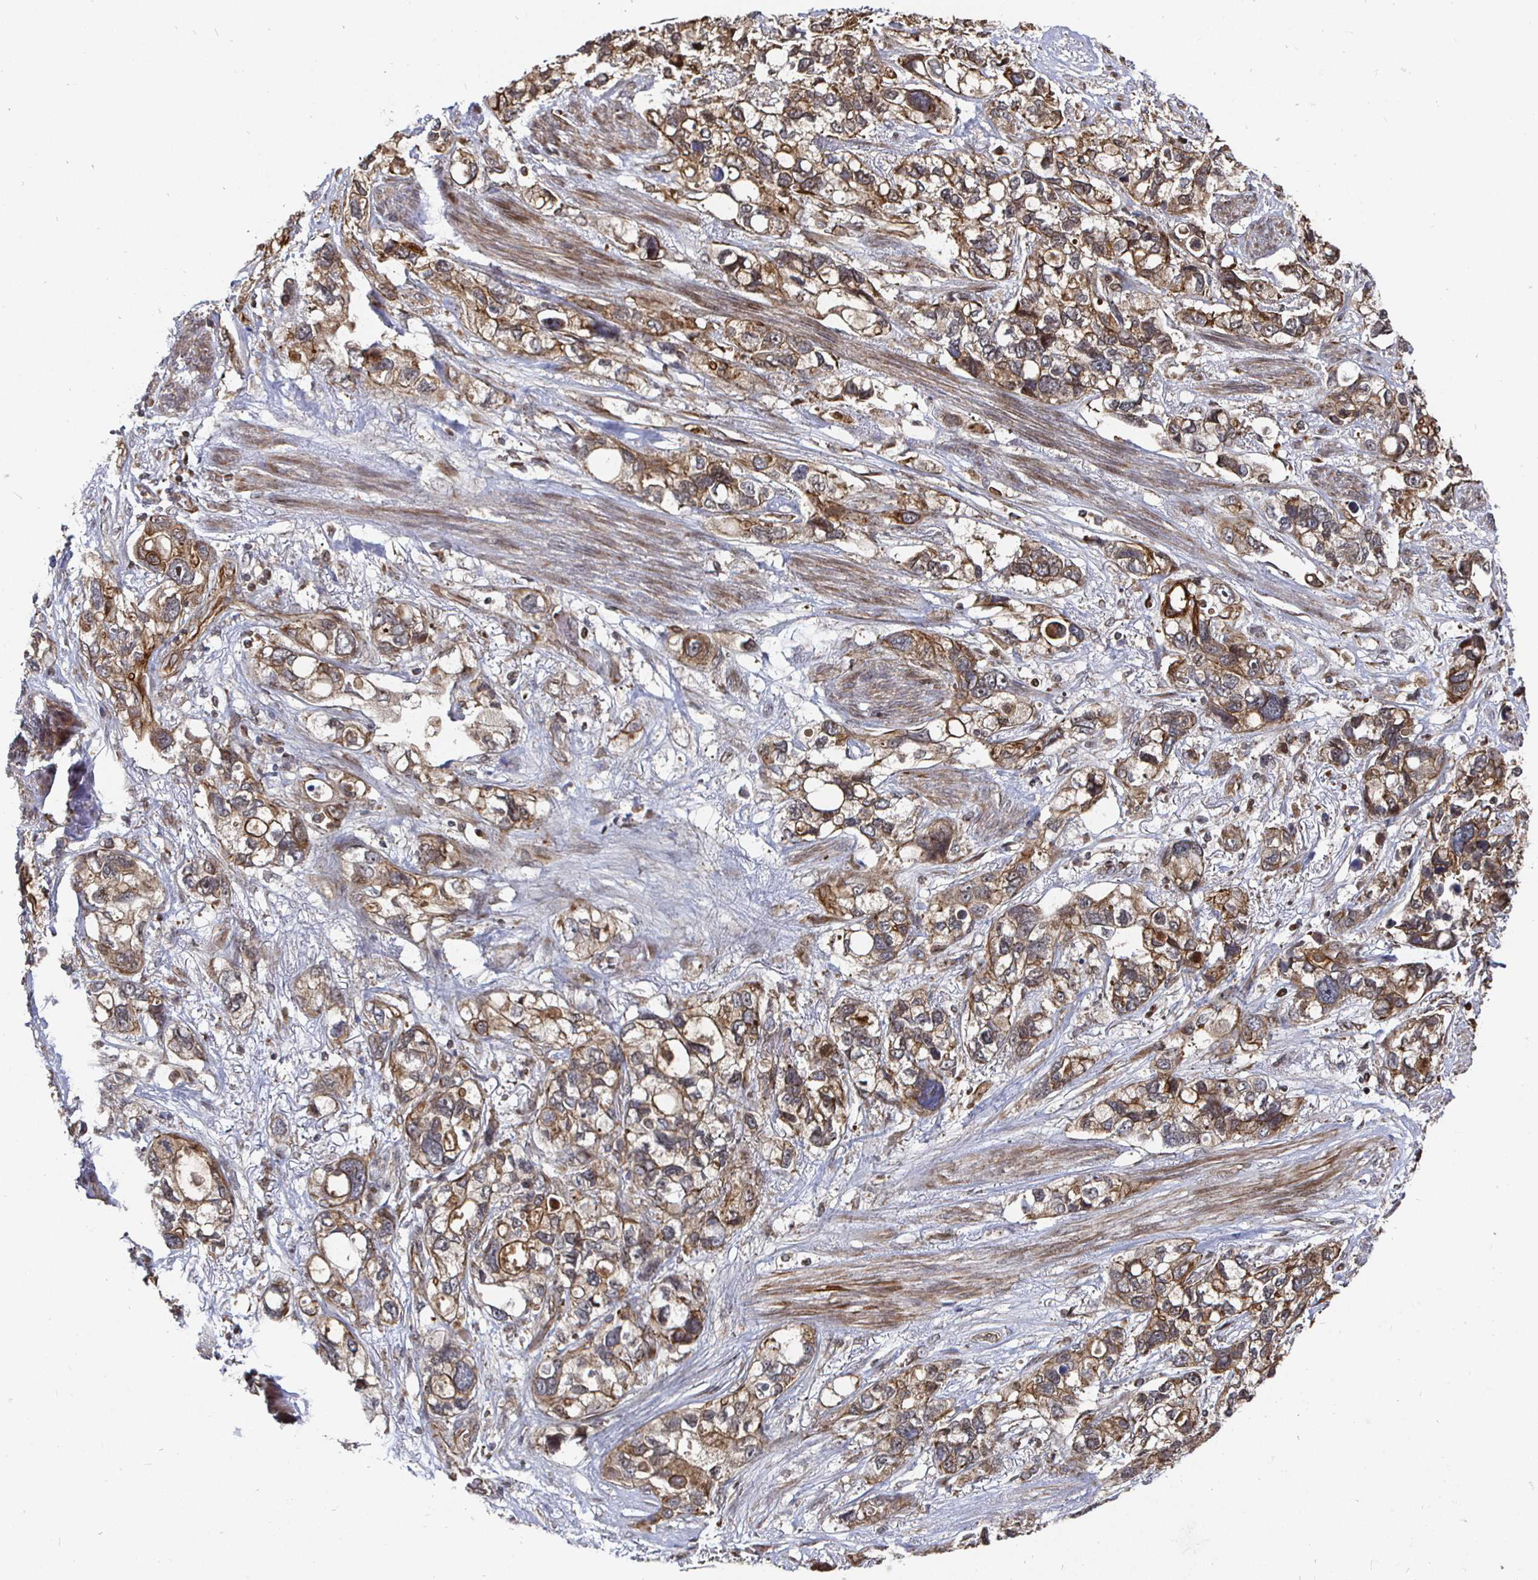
{"staining": {"intensity": "moderate", "quantity": ">75%", "location": "cytoplasmic/membranous"}, "tissue": "stomach cancer", "cell_type": "Tumor cells", "image_type": "cancer", "snomed": [{"axis": "morphology", "description": "Adenocarcinoma, NOS"}, {"axis": "topography", "description": "Stomach, upper"}], "caption": "Human stomach cancer stained with a brown dye shows moderate cytoplasmic/membranous positive positivity in approximately >75% of tumor cells.", "gene": "TBKBP1", "patient": {"sex": "female", "age": 81}}